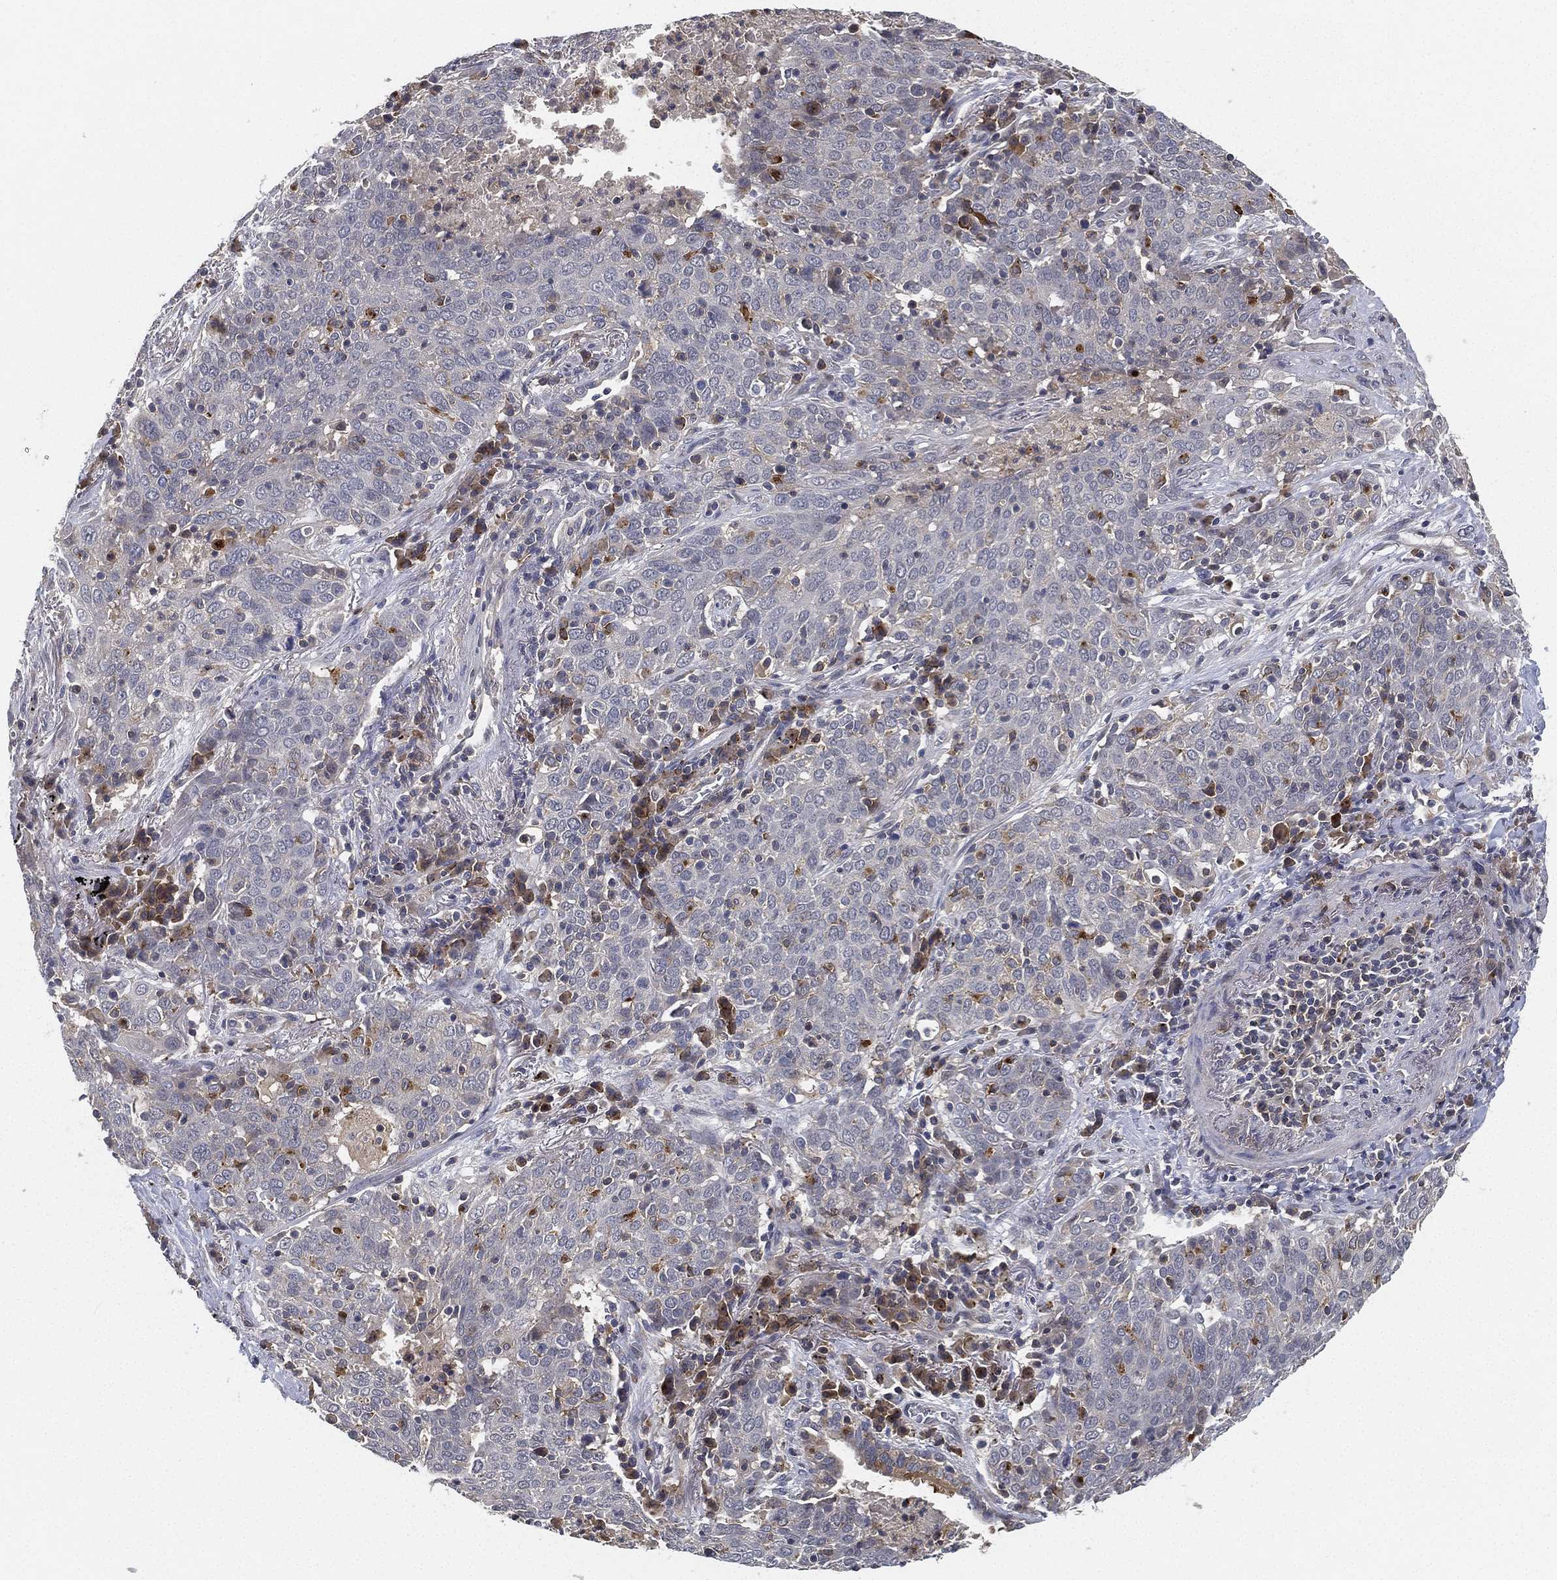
{"staining": {"intensity": "negative", "quantity": "none", "location": "none"}, "tissue": "lung cancer", "cell_type": "Tumor cells", "image_type": "cancer", "snomed": [{"axis": "morphology", "description": "Squamous cell carcinoma, NOS"}, {"axis": "topography", "description": "Lung"}], "caption": "Immunohistochemistry (IHC) of squamous cell carcinoma (lung) shows no staining in tumor cells.", "gene": "CFAP251", "patient": {"sex": "male", "age": 82}}